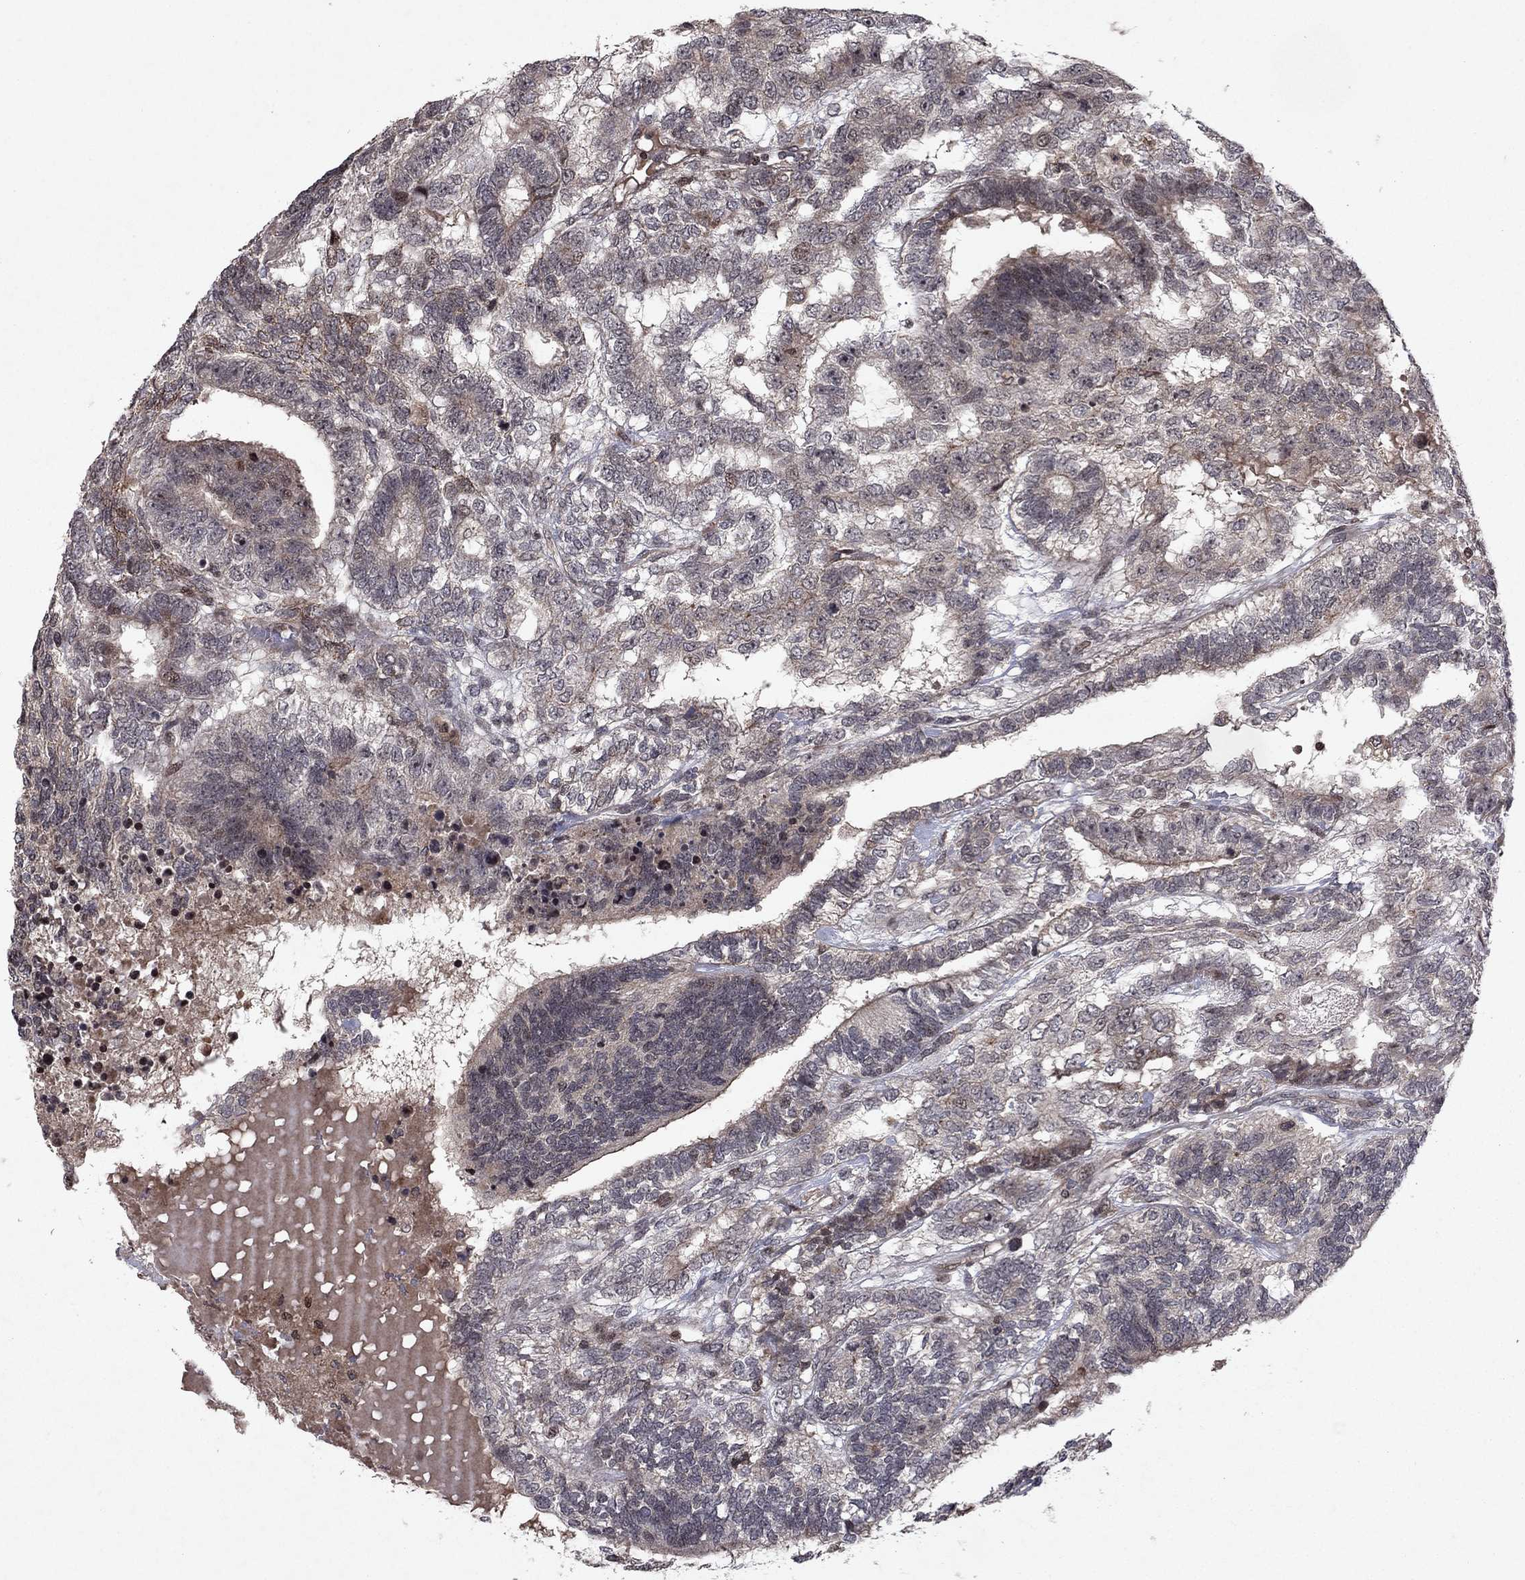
{"staining": {"intensity": "negative", "quantity": "none", "location": "none"}, "tissue": "testis cancer", "cell_type": "Tumor cells", "image_type": "cancer", "snomed": [{"axis": "morphology", "description": "Seminoma, NOS"}, {"axis": "morphology", "description": "Carcinoma, Embryonal, NOS"}, {"axis": "topography", "description": "Testis"}], "caption": "IHC image of neoplastic tissue: human testis cancer (embryonal carcinoma) stained with DAB (3,3'-diaminobenzidine) displays no significant protein positivity in tumor cells. Brightfield microscopy of immunohistochemistry (IHC) stained with DAB (3,3'-diaminobenzidine) (brown) and hematoxylin (blue), captured at high magnification.", "gene": "SORBS1", "patient": {"sex": "male", "age": 41}}